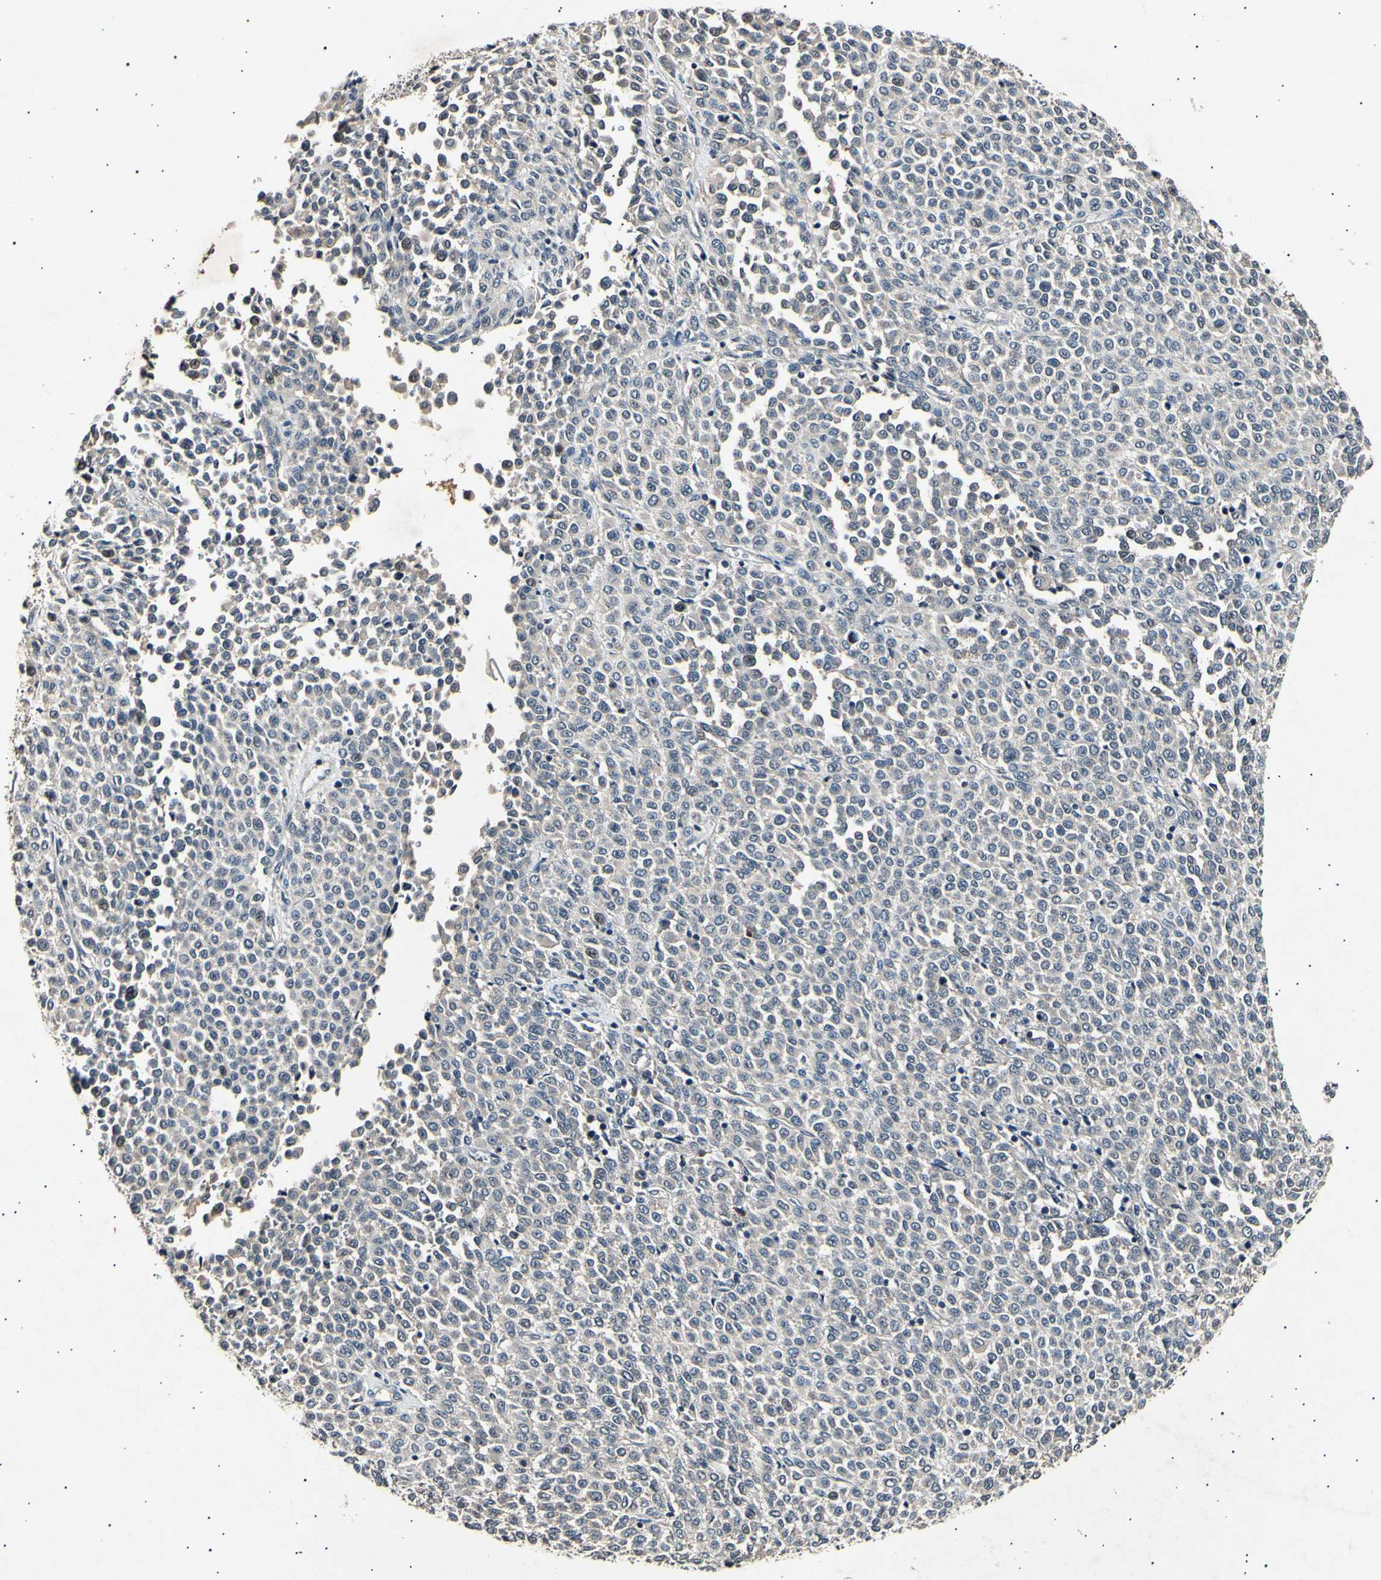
{"staining": {"intensity": "negative", "quantity": "none", "location": "none"}, "tissue": "melanoma", "cell_type": "Tumor cells", "image_type": "cancer", "snomed": [{"axis": "morphology", "description": "Malignant melanoma, Metastatic site"}, {"axis": "topography", "description": "Pancreas"}], "caption": "Immunohistochemistry of melanoma displays no expression in tumor cells.", "gene": "ADCY3", "patient": {"sex": "female", "age": 30}}